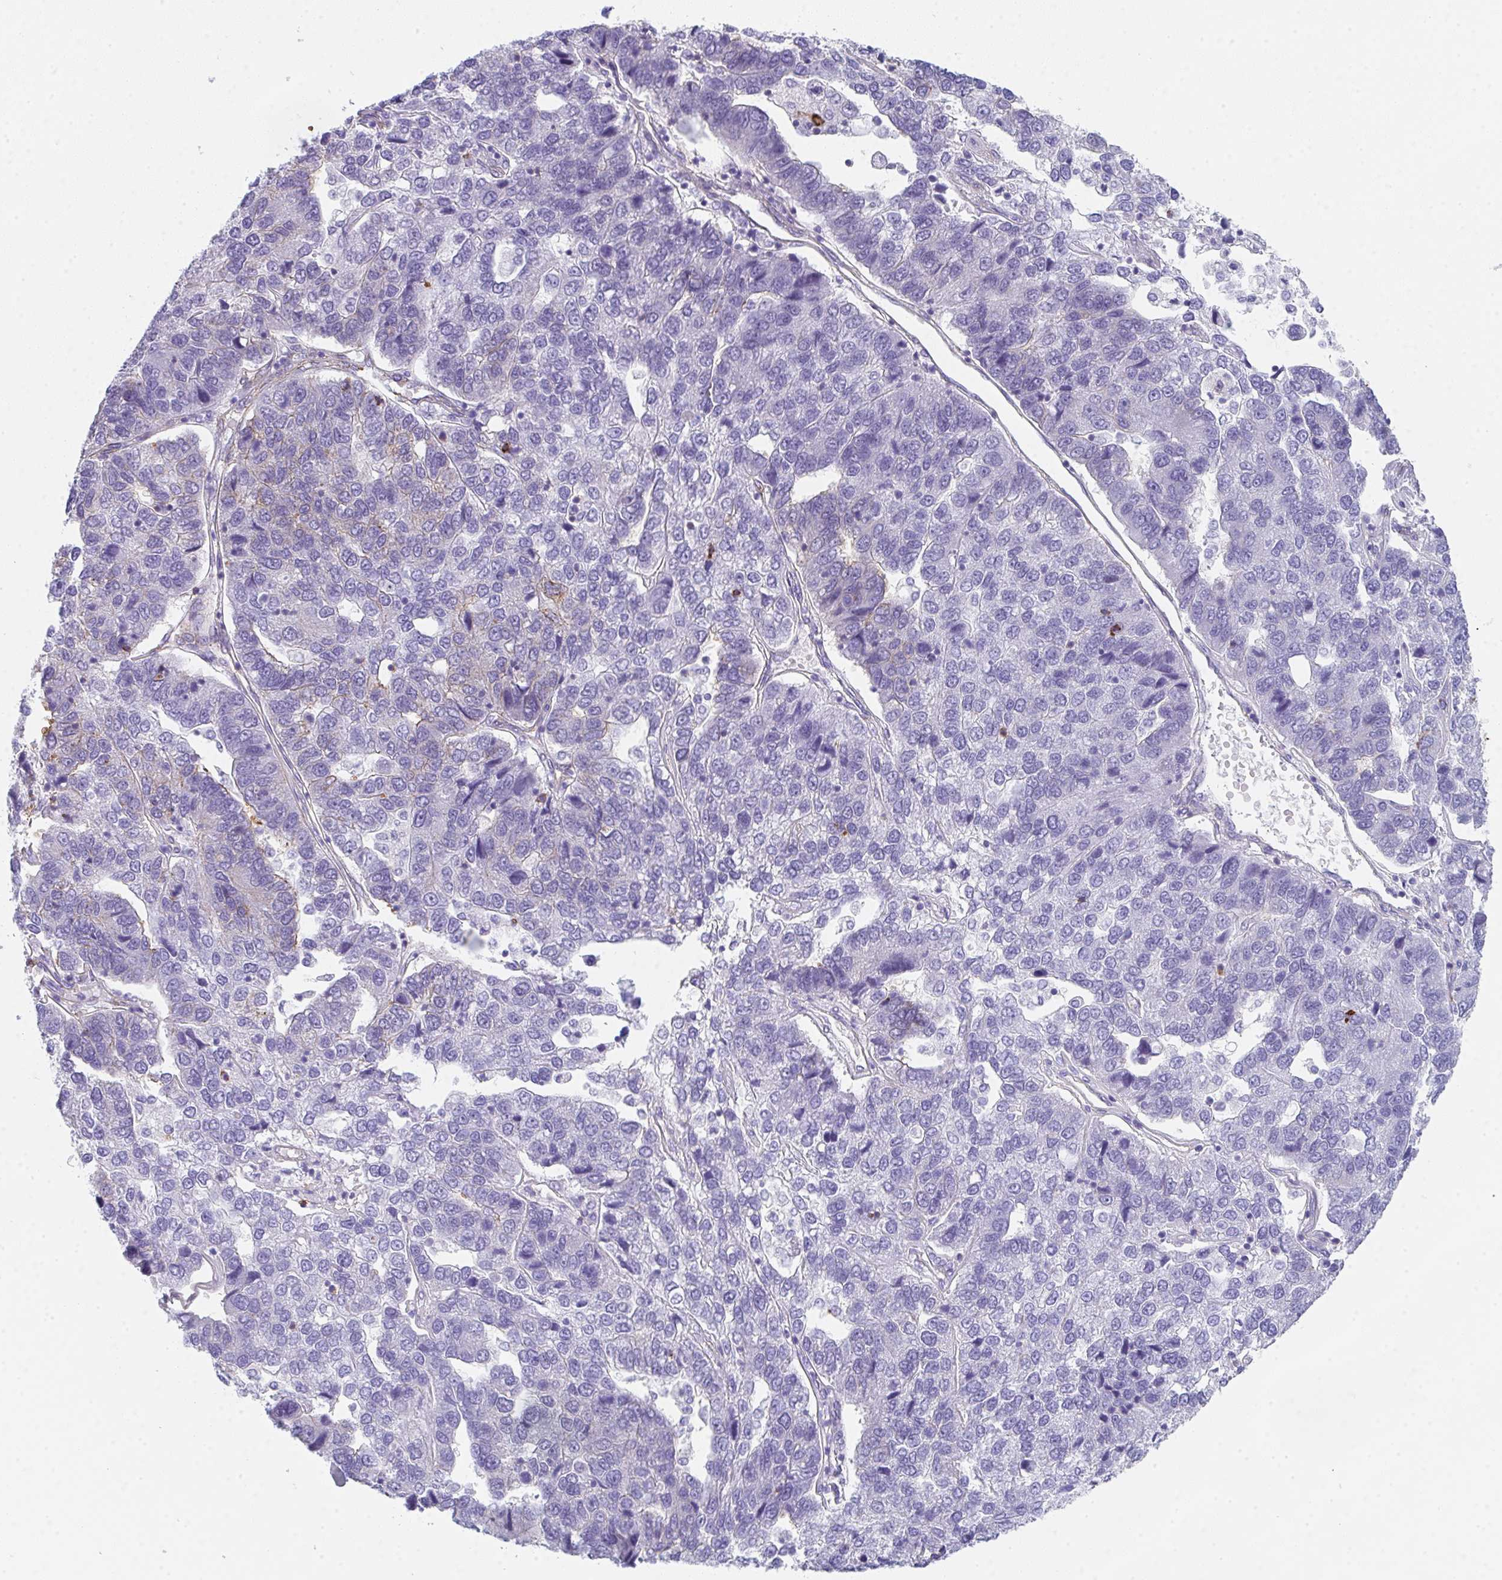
{"staining": {"intensity": "moderate", "quantity": "<25%", "location": "cytoplasmic/membranous"}, "tissue": "pancreatic cancer", "cell_type": "Tumor cells", "image_type": "cancer", "snomed": [{"axis": "morphology", "description": "Adenocarcinoma, NOS"}, {"axis": "topography", "description": "Pancreas"}], "caption": "DAB (3,3'-diaminobenzidine) immunohistochemical staining of pancreatic cancer exhibits moderate cytoplasmic/membranous protein positivity in about <25% of tumor cells.", "gene": "DBN1", "patient": {"sex": "female", "age": 61}}